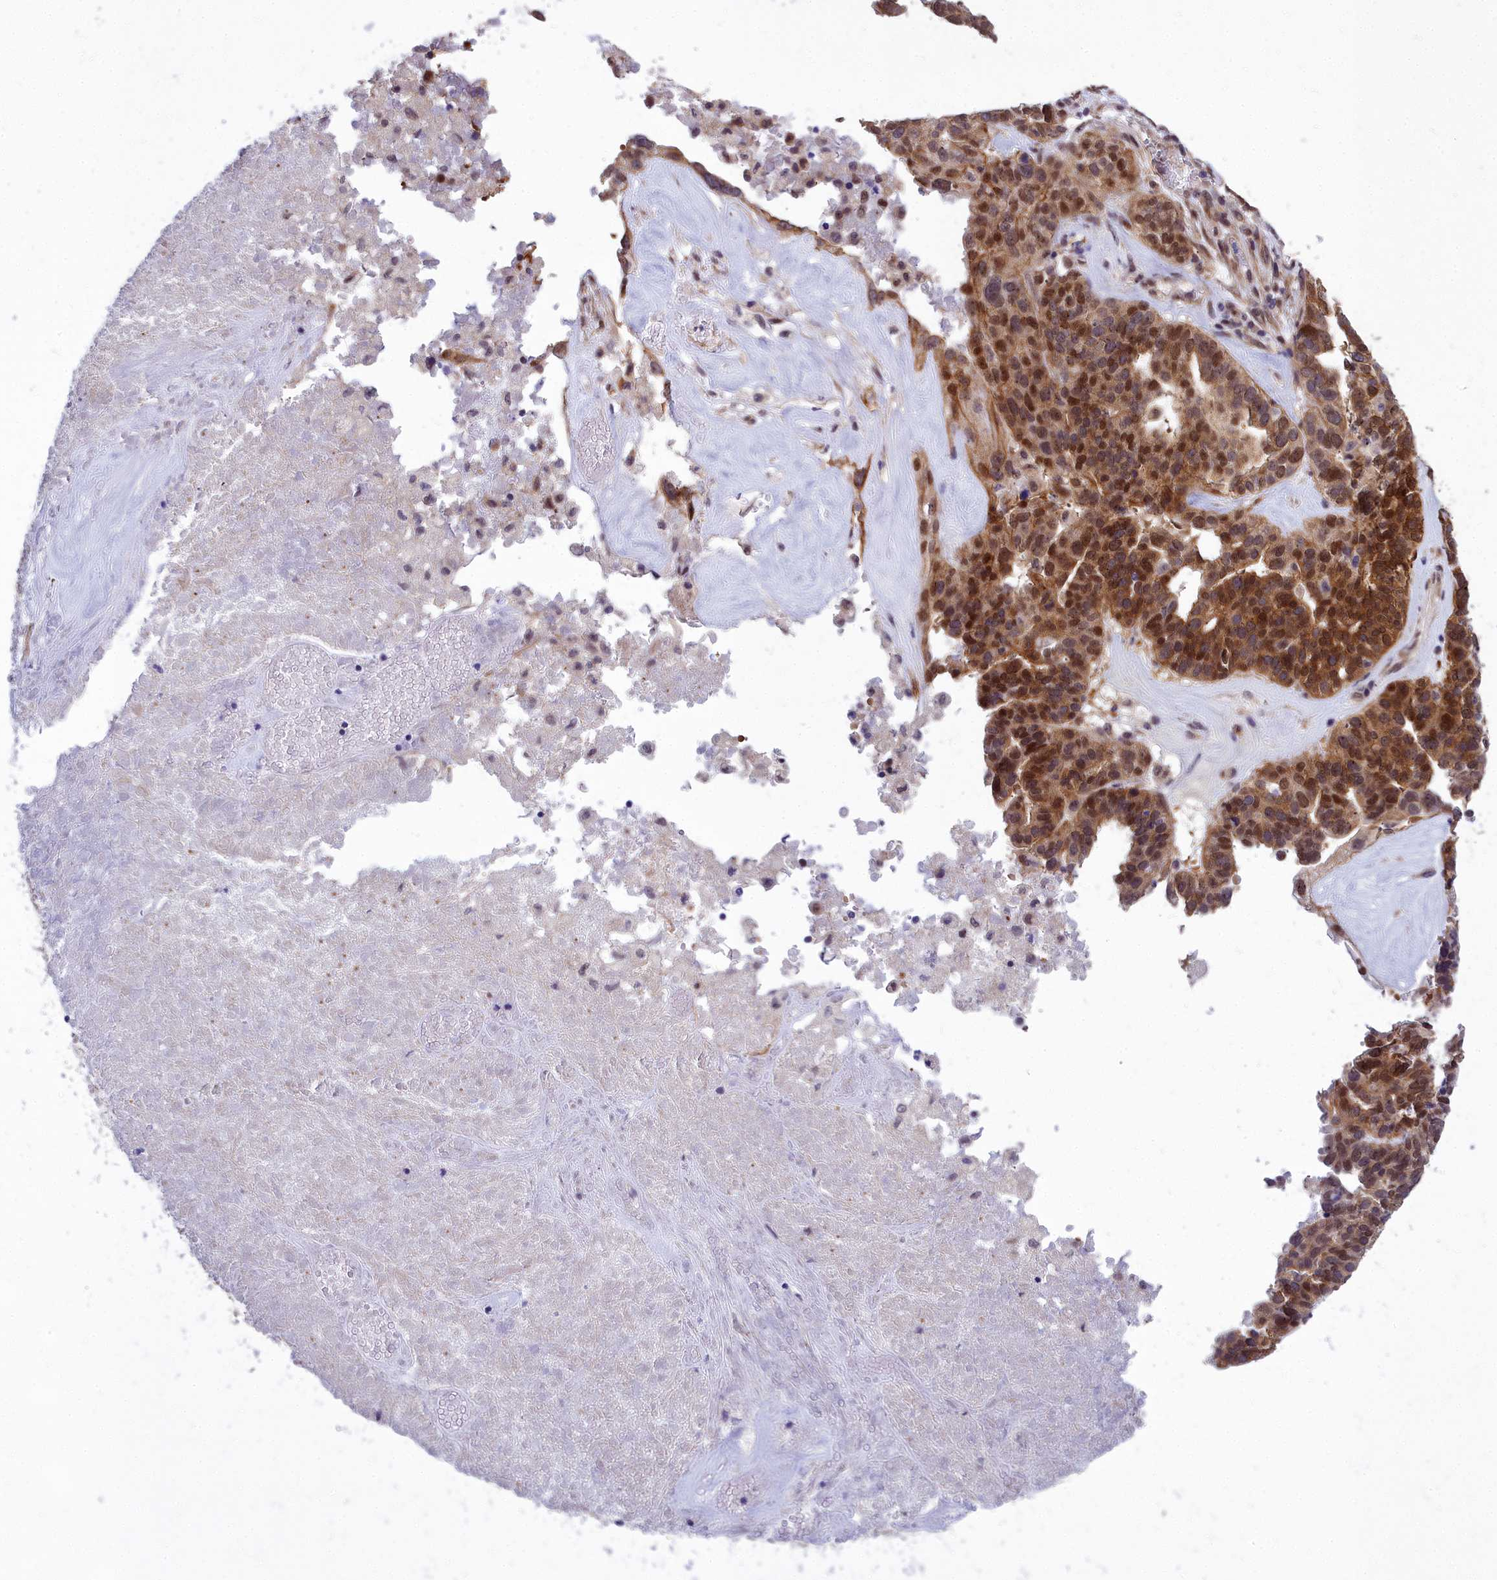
{"staining": {"intensity": "strong", "quantity": "25%-75%", "location": "cytoplasmic/membranous,nuclear"}, "tissue": "ovarian cancer", "cell_type": "Tumor cells", "image_type": "cancer", "snomed": [{"axis": "morphology", "description": "Cystadenocarcinoma, serous, NOS"}, {"axis": "topography", "description": "Ovary"}], "caption": "A histopathology image of ovarian serous cystadenocarcinoma stained for a protein reveals strong cytoplasmic/membranous and nuclear brown staining in tumor cells. (IHC, brightfield microscopy, high magnification).", "gene": "ABCB8", "patient": {"sex": "female", "age": 59}}